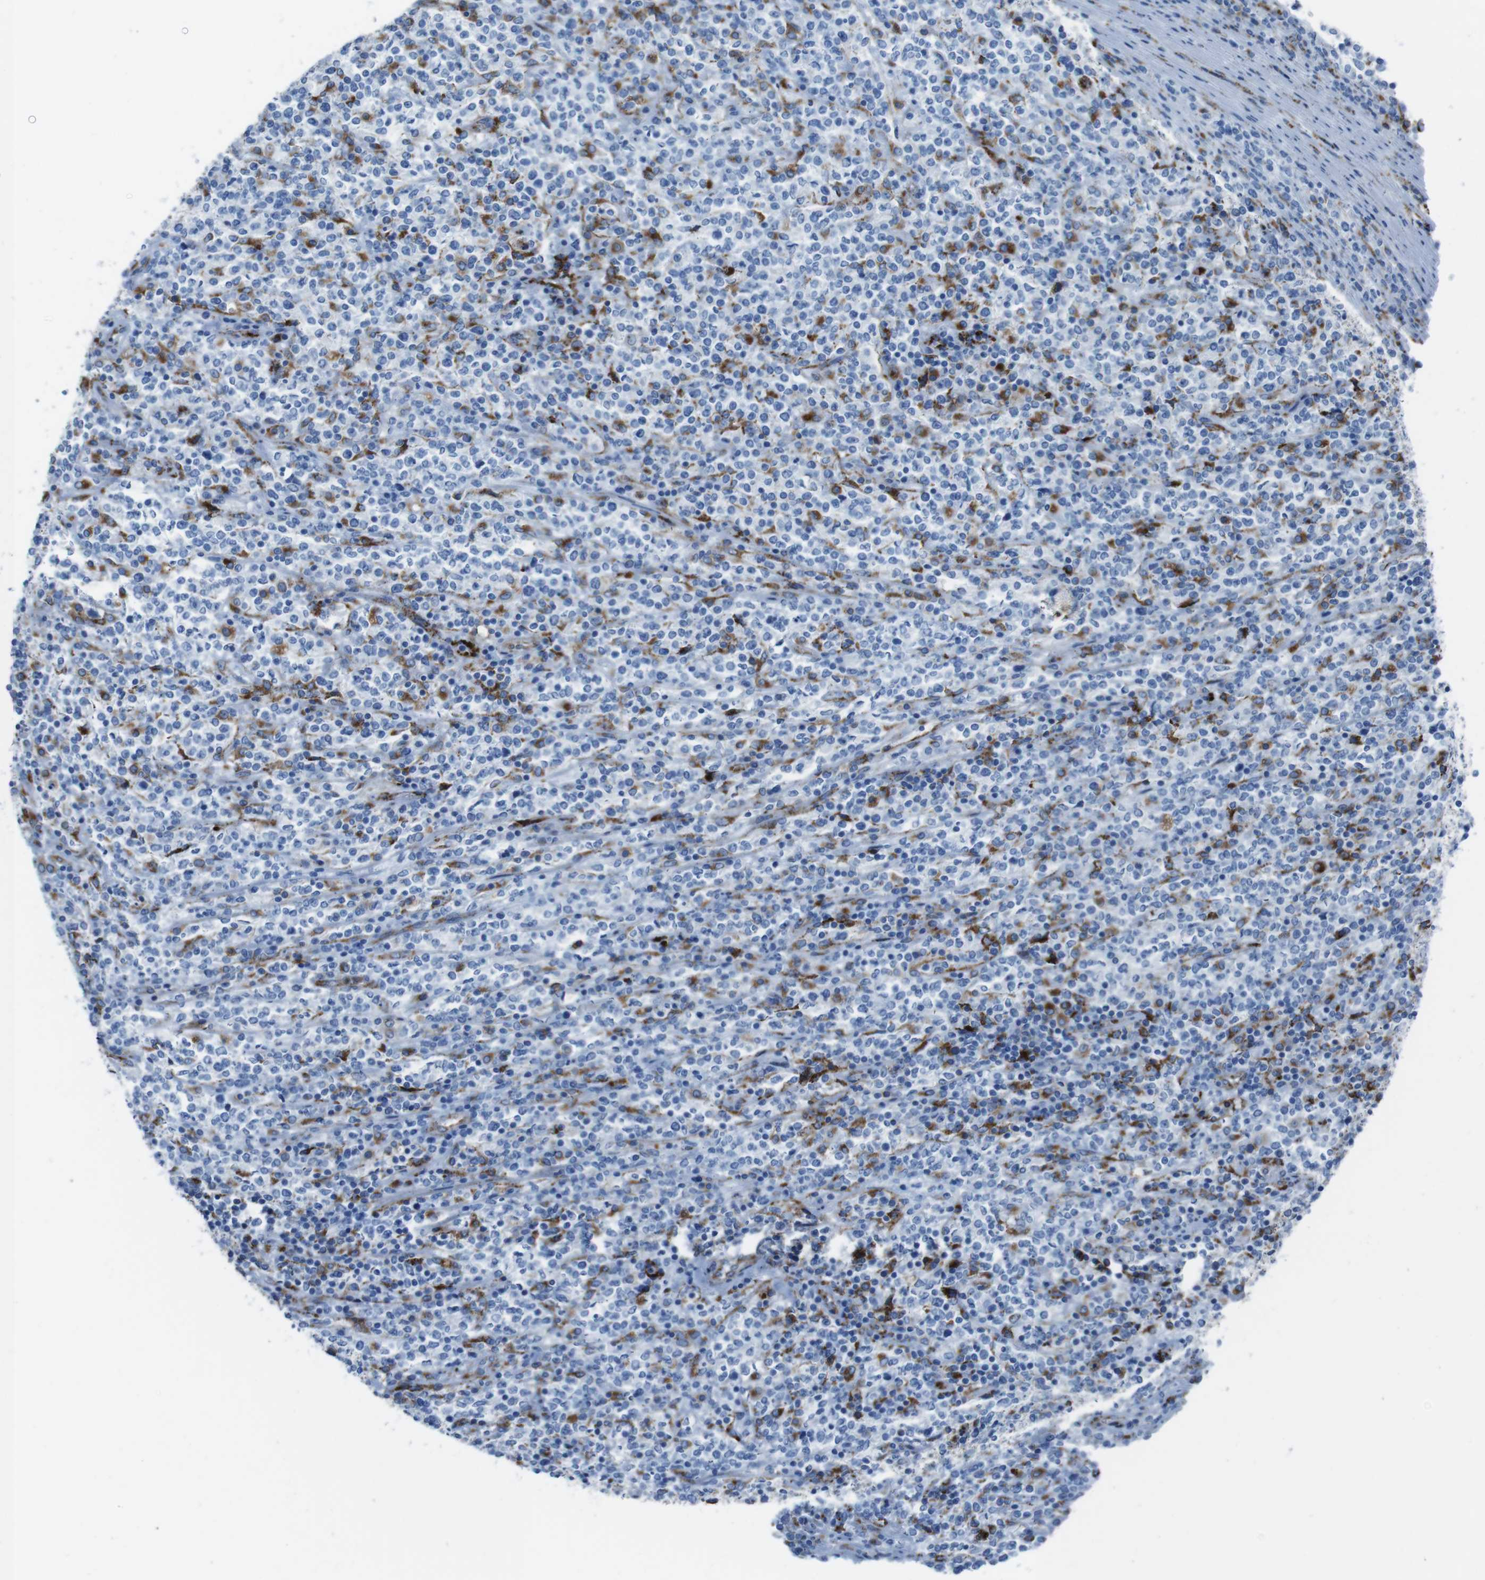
{"staining": {"intensity": "moderate", "quantity": "<25%", "location": "cytoplasmic/membranous"}, "tissue": "lymphoma", "cell_type": "Tumor cells", "image_type": "cancer", "snomed": [{"axis": "morphology", "description": "Malignant lymphoma, non-Hodgkin's type, High grade"}, {"axis": "topography", "description": "Soft tissue"}], "caption": "This is a histology image of immunohistochemistry (IHC) staining of high-grade malignant lymphoma, non-Hodgkin's type, which shows moderate positivity in the cytoplasmic/membranous of tumor cells.", "gene": "SCARB2", "patient": {"sex": "male", "age": 18}}